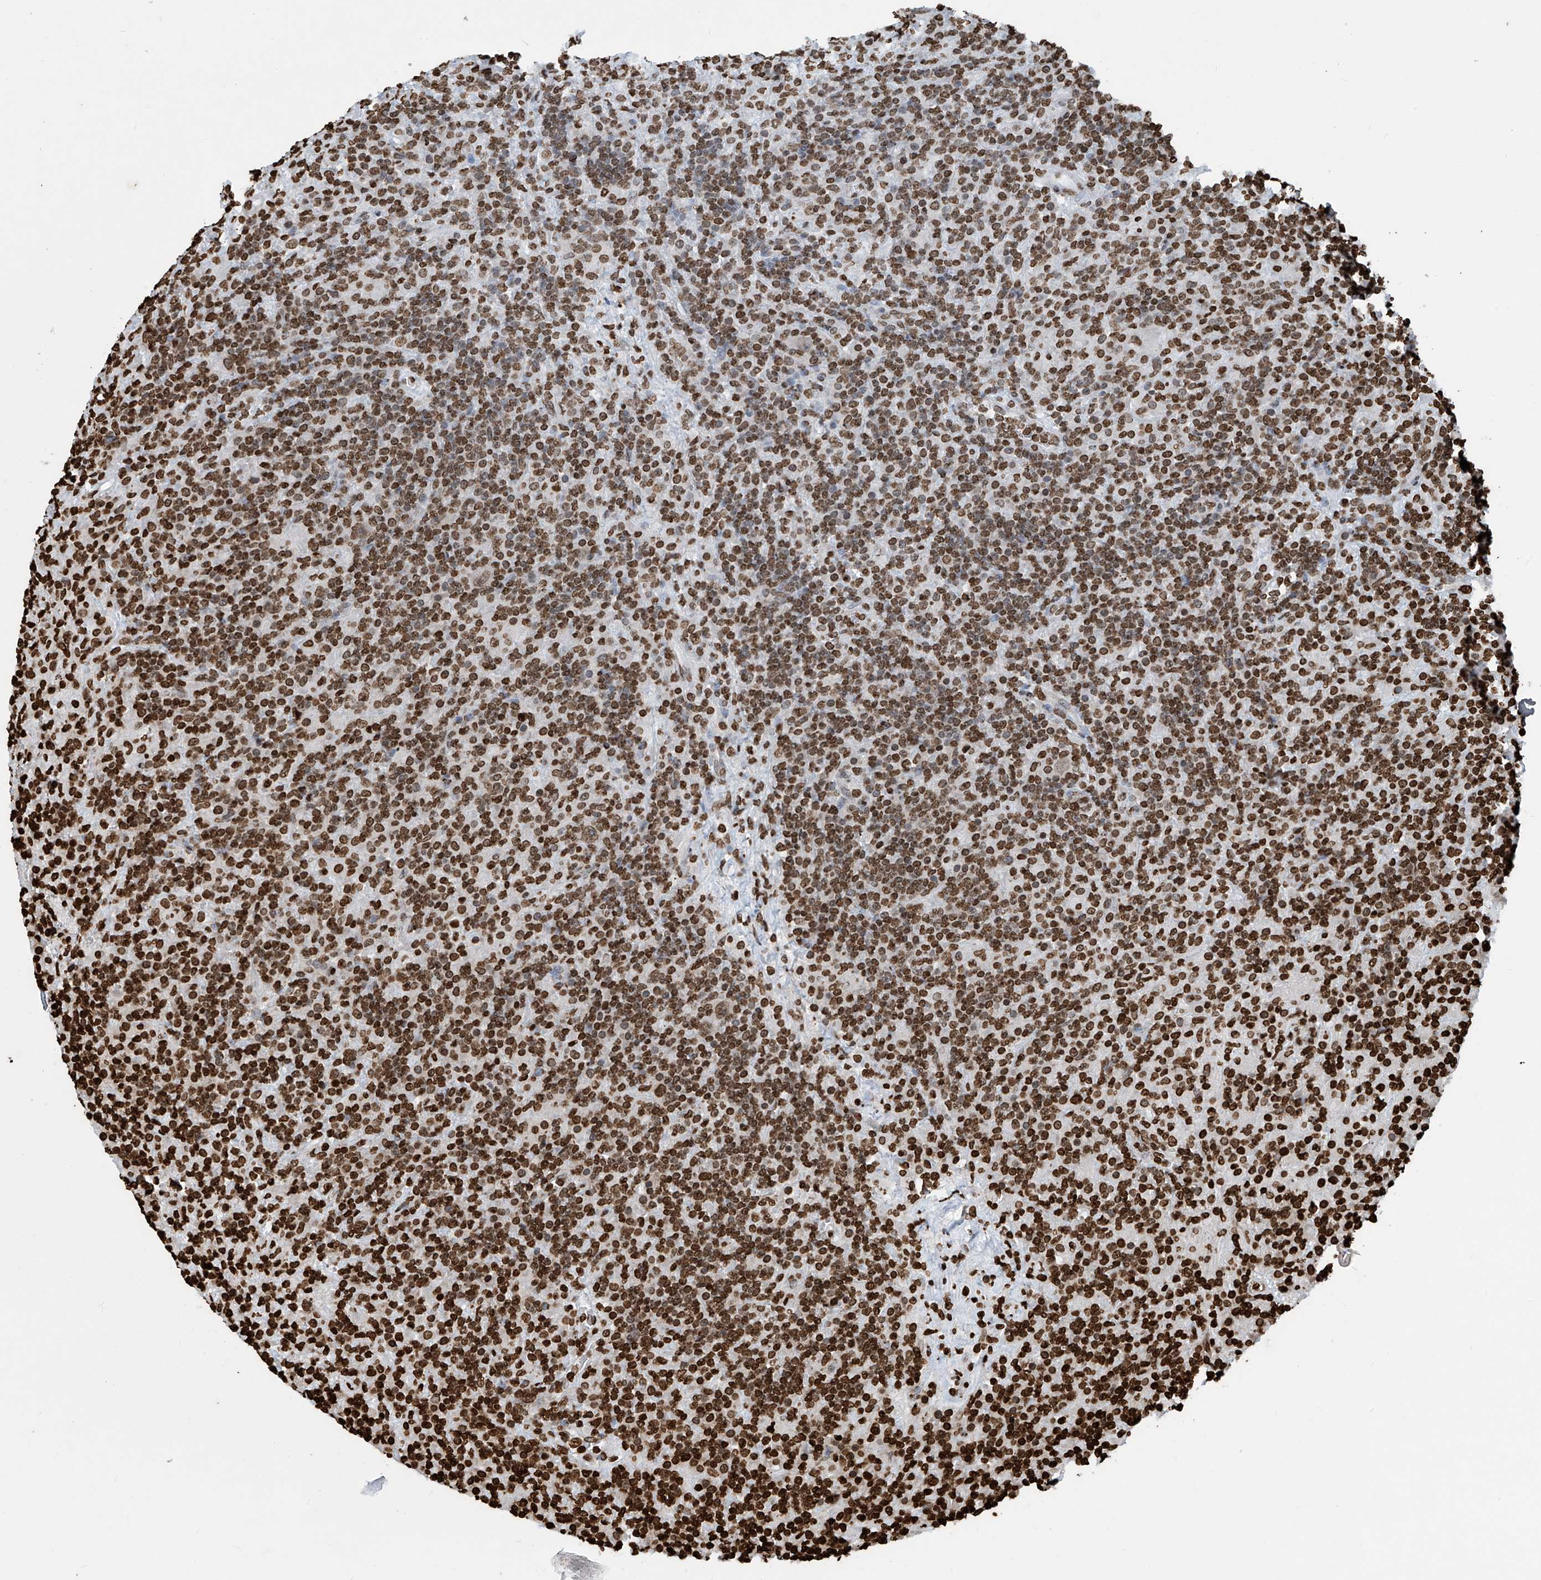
{"staining": {"intensity": "moderate", "quantity": ">75%", "location": "nuclear"}, "tissue": "lymphoma", "cell_type": "Tumor cells", "image_type": "cancer", "snomed": [{"axis": "morphology", "description": "Hodgkin's disease, NOS"}, {"axis": "topography", "description": "Lymph node"}], "caption": "An immunohistochemistry micrograph of neoplastic tissue is shown. Protein staining in brown highlights moderate nuclear positivity in lymphoma within tumor cells.", "gene": "DPPA2", "patient": {"sex": "male", "age": 70}}